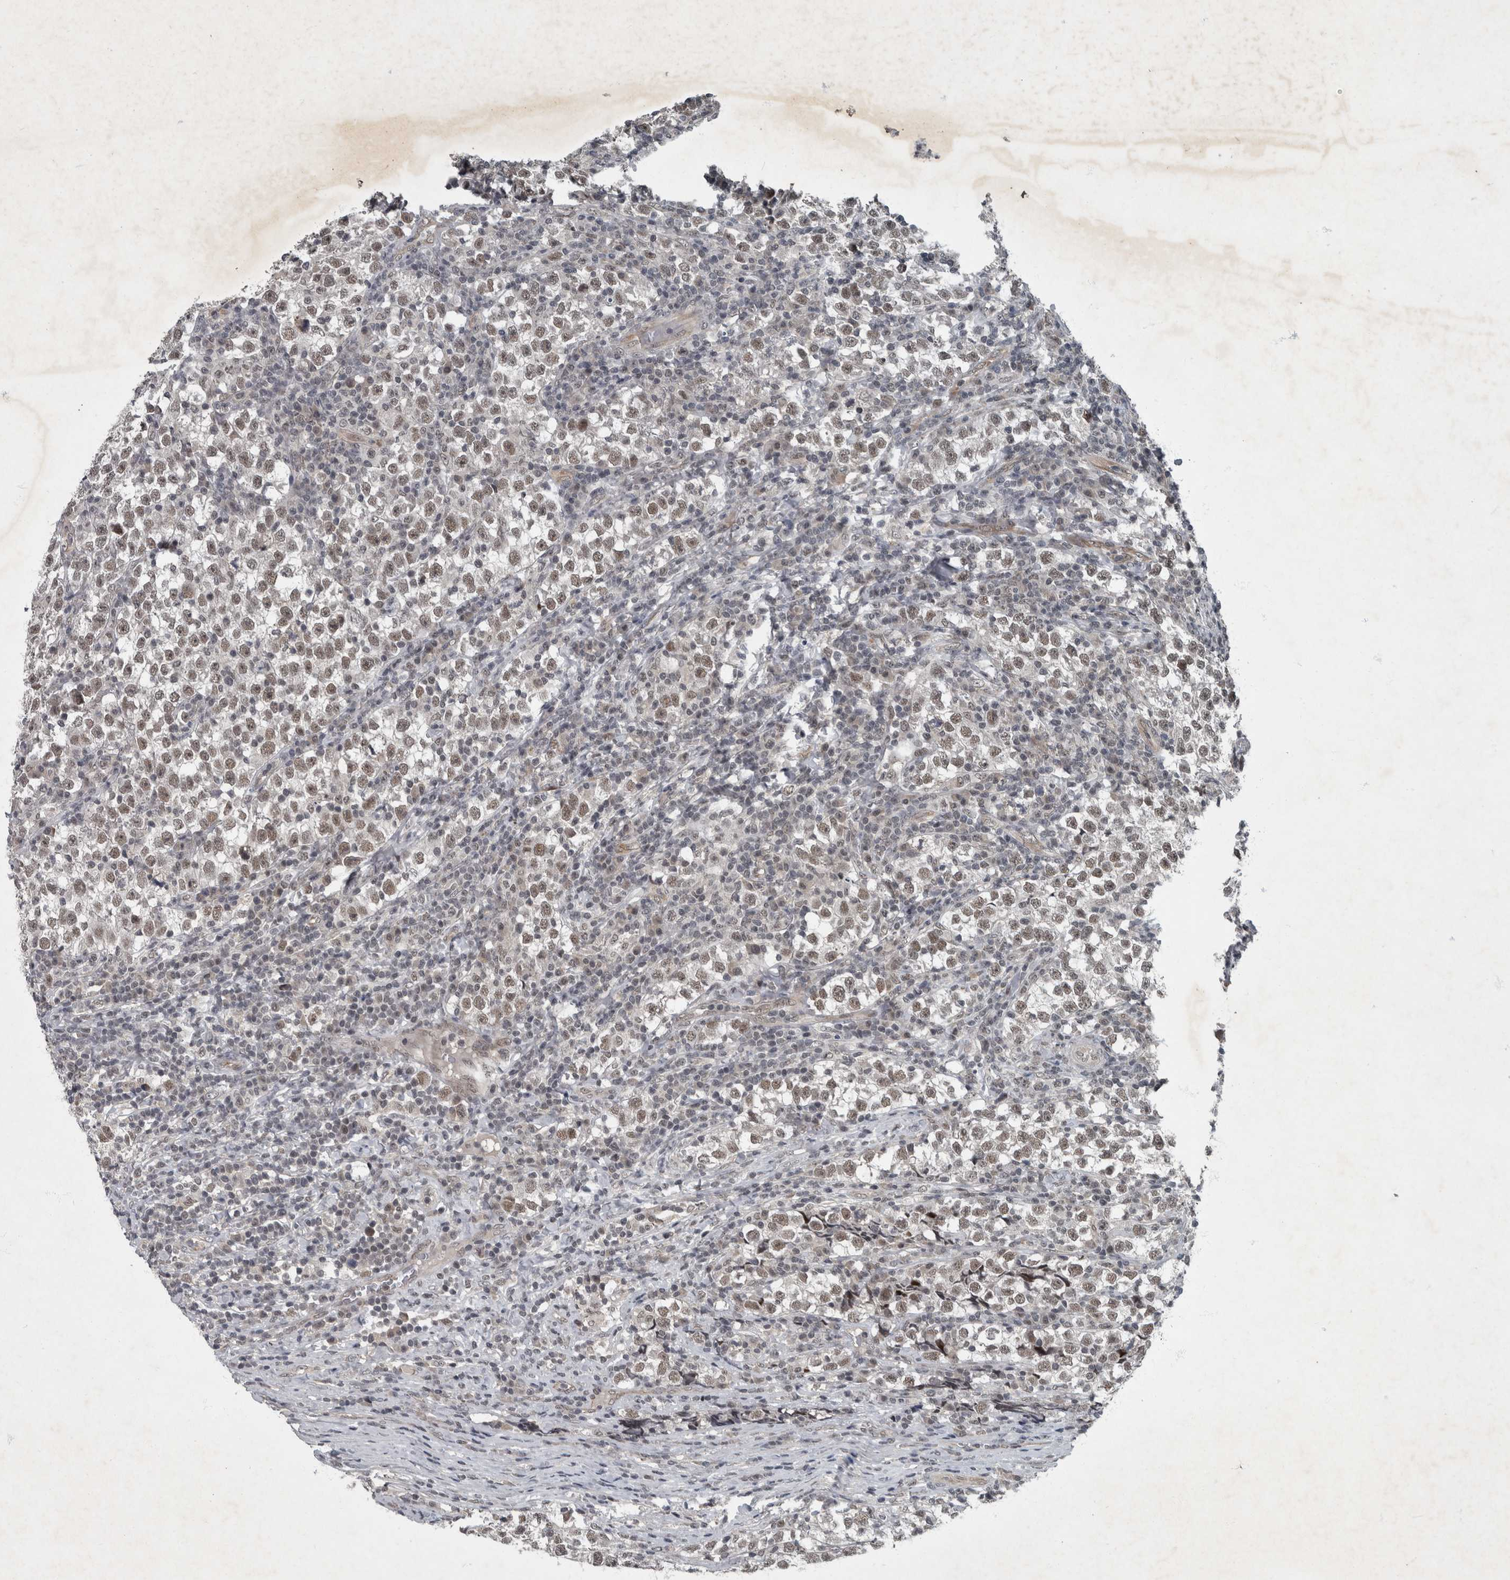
{"staining": {"intensity": "weak", "quantity": ">75%", "location": "nuclear"}, "tissue": "testis cancer", "cell_type": "Tumor cells", "image_type": "cancer", "snomed": [{"axis": "morphology", "description": "Normal tissue, NOS"}, {"axis": "morphology", "description": "Seminoma, NOS"}, {"axis": "topography", "description": "Testis"}], "caption": "Immunohistochemistry (IHC) (DAB) staining of human testis cancer reveals weak nuclear protein expression in approximately >75% of tumor cells.", "gene": "WDR33", "patient": {"sex": "male", "age": 43}}